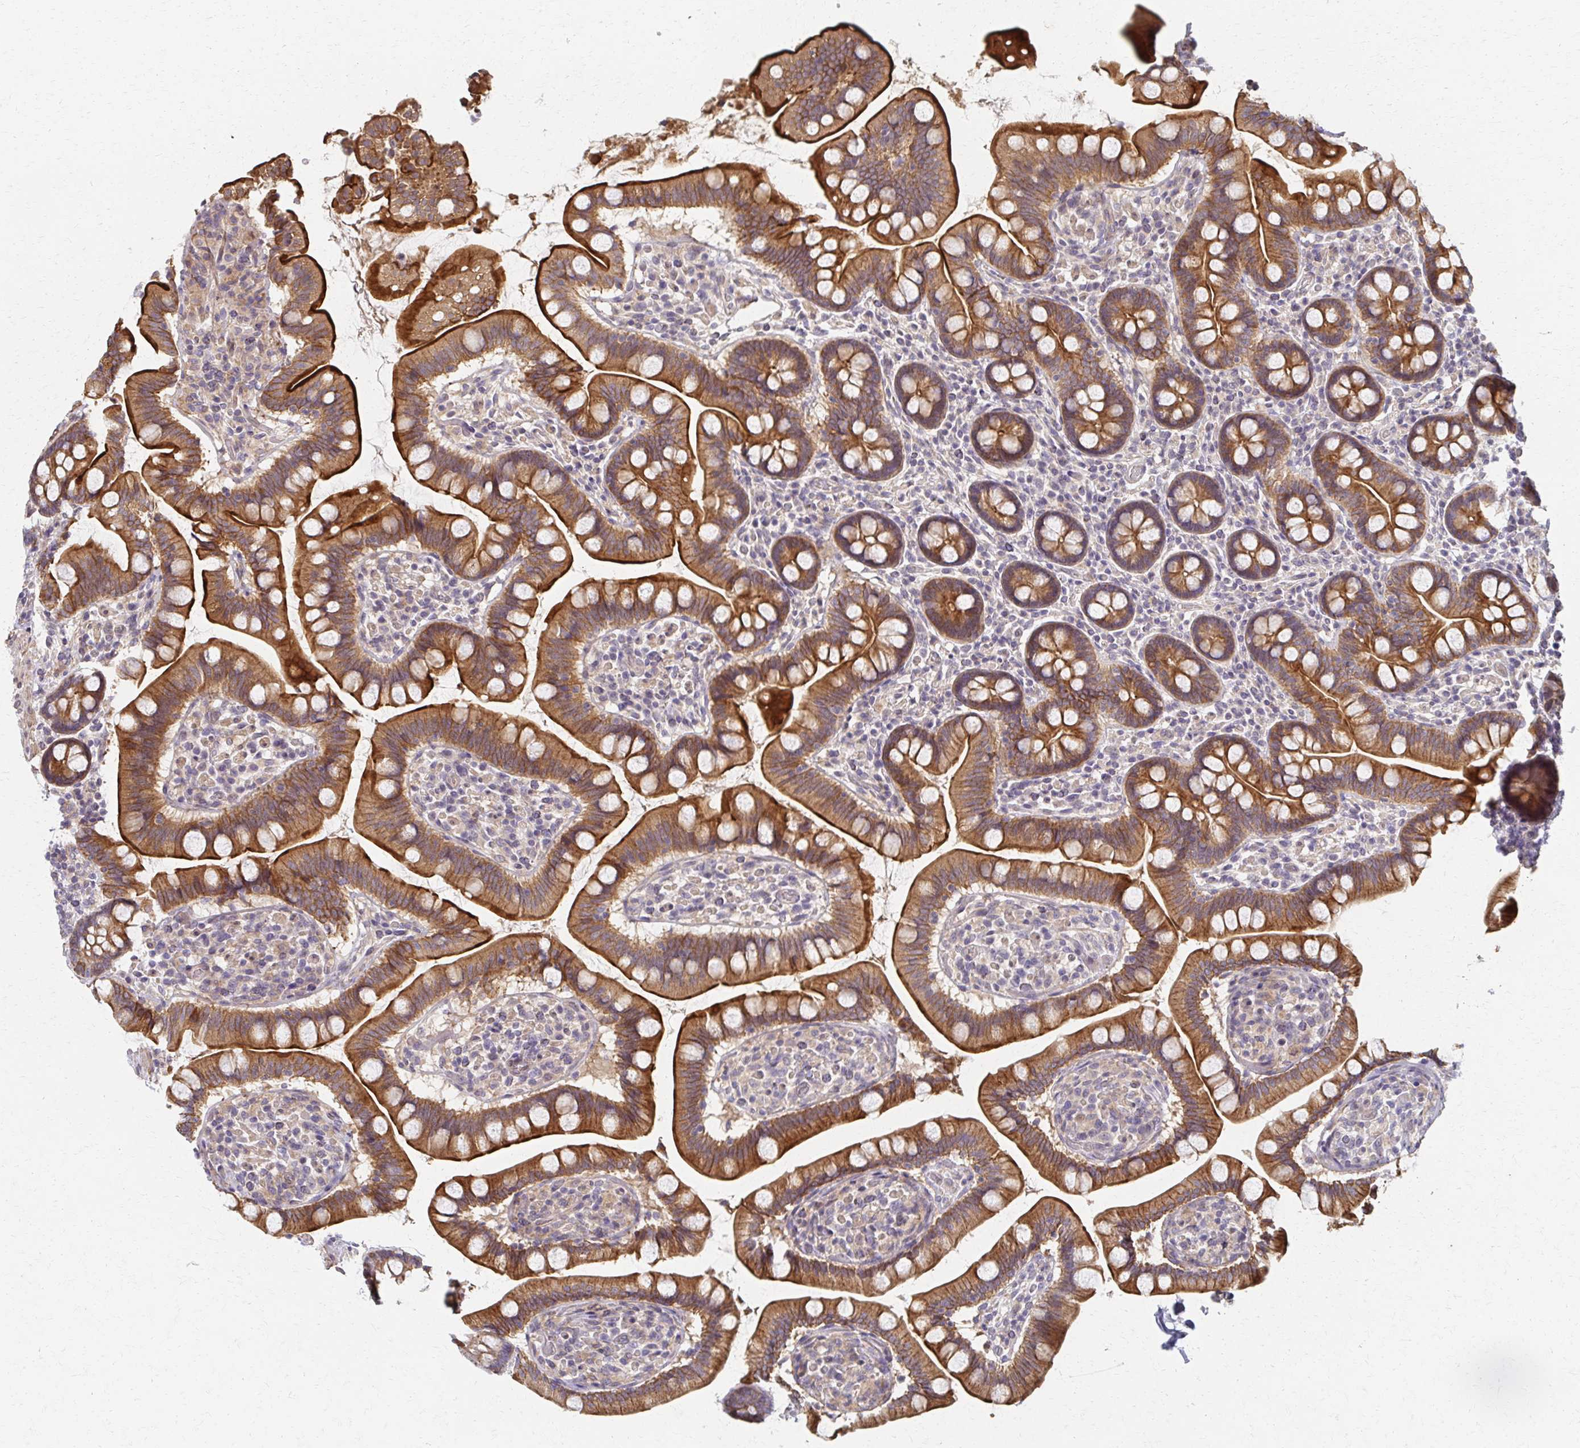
{"staining": {"intensity": "strong", "quantity": ">75%", "location": "cytoplasmic/membranous"}, "tissue": "small intestine", "cell_type": "Glandular cells", "image_type": "normal", "snomed": [{"axis": "morphology", "description": "Normal tissue, NOS"}, {"axis": "topography", "description": "Small intestine"}], "caption": "High-power microscopy captured an immunohistochemistry photomicrograph of benign small intestine, revealing strong cytoplasmic/membranous staining in about >75% of glandular cells. (DAB IHC, brown staining for protein, blue staining for nuclei).", "gene": "EOLA1", "patient": {"sex": "female", "age": 64}}